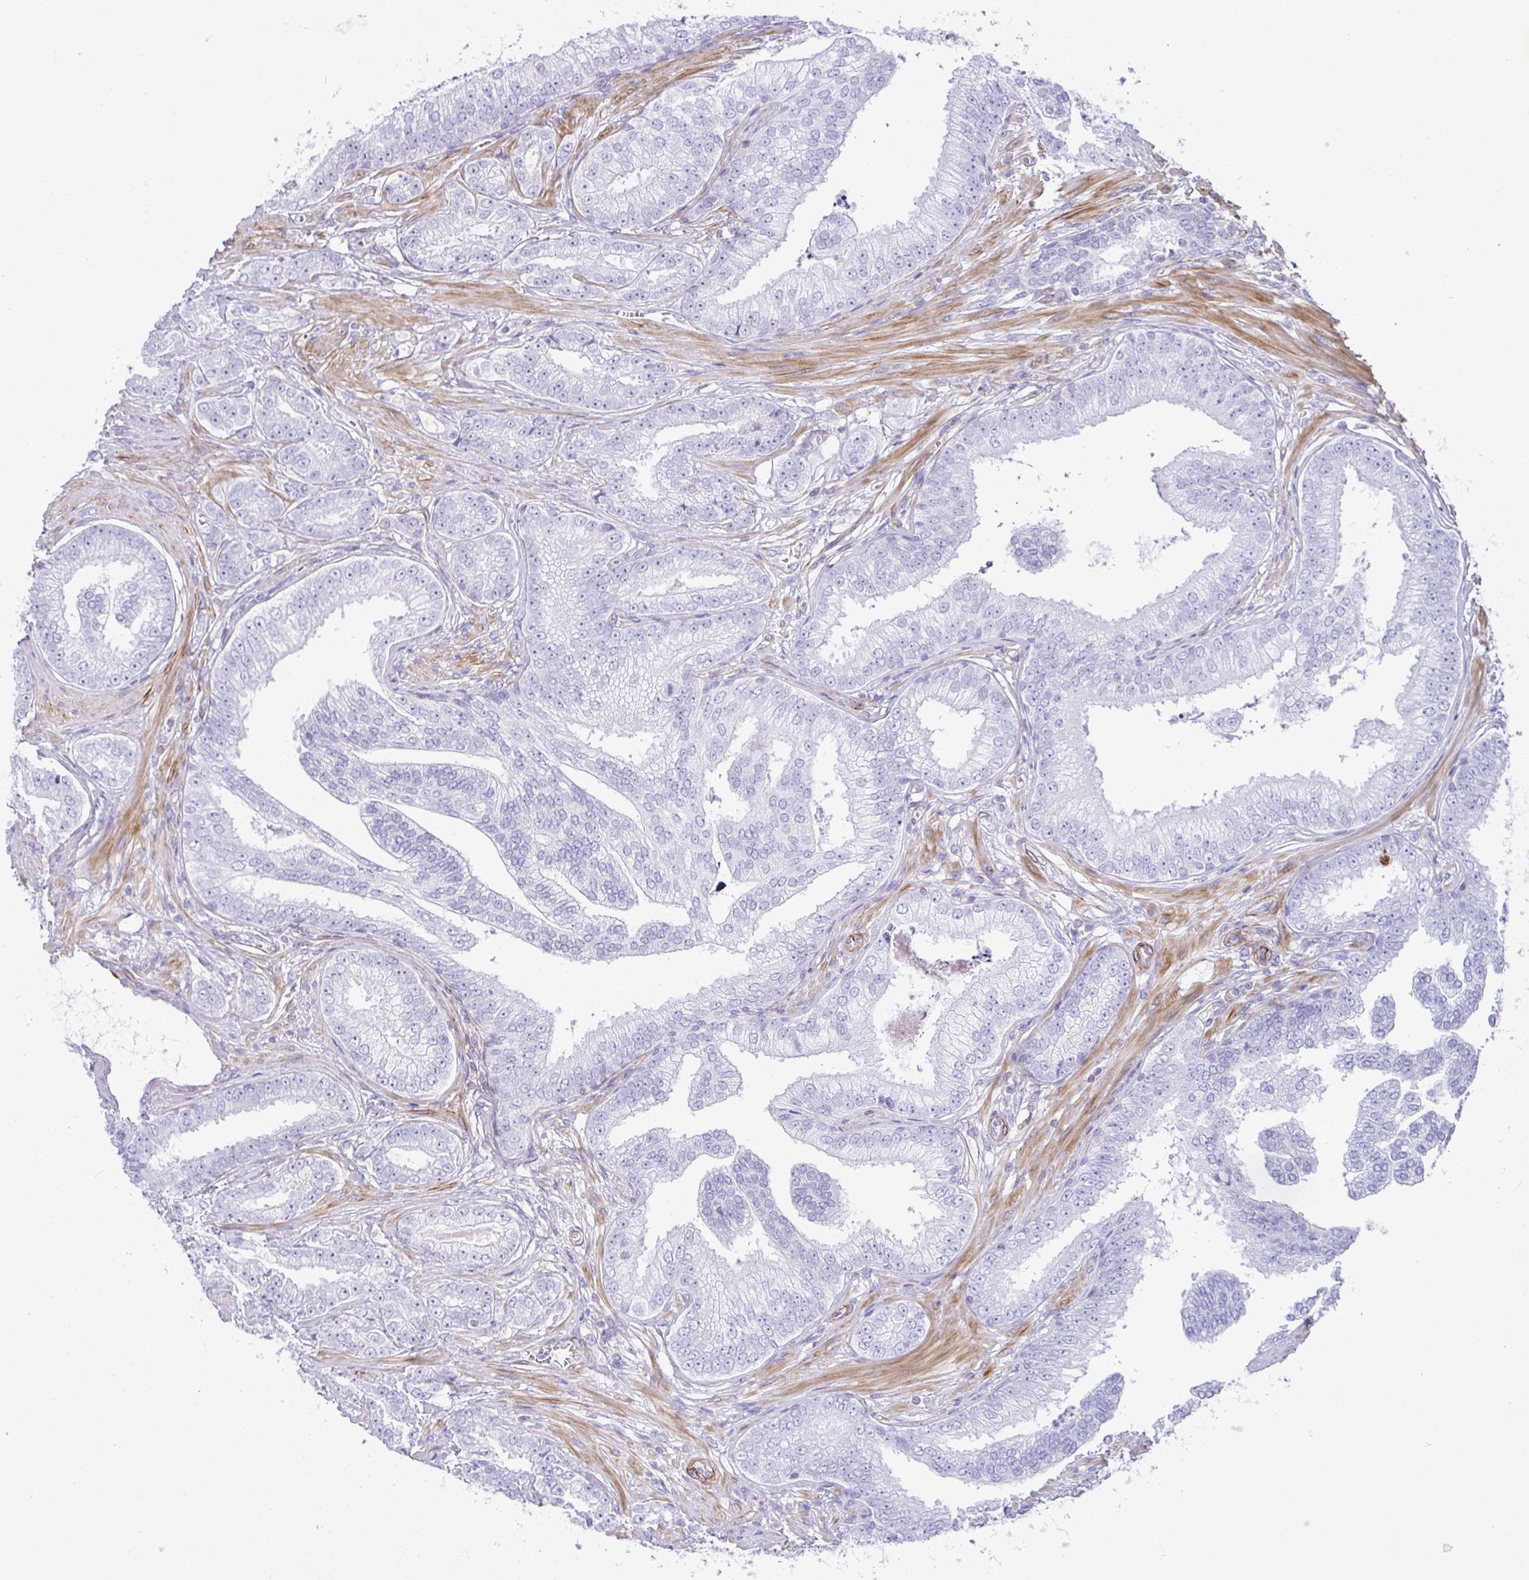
{"staining": {"intensity": "negative", "quantity": "none", "location": "none"}, "tissue": "prostate cancer", "cell_type": "Tumor cells", "image_type": "cancer", "snomed": [{"axis": "morphology", "description": "Adenocarcinoma, Low grade"}, {"axis": "topography", "description": "Prostate"}], "caption": "Tumor cells are negative for protein expression in human prostate adenocarcinoma (low-grade).", "gene": "CDRT15", "patient": {"sex": "male", "age": 61}}